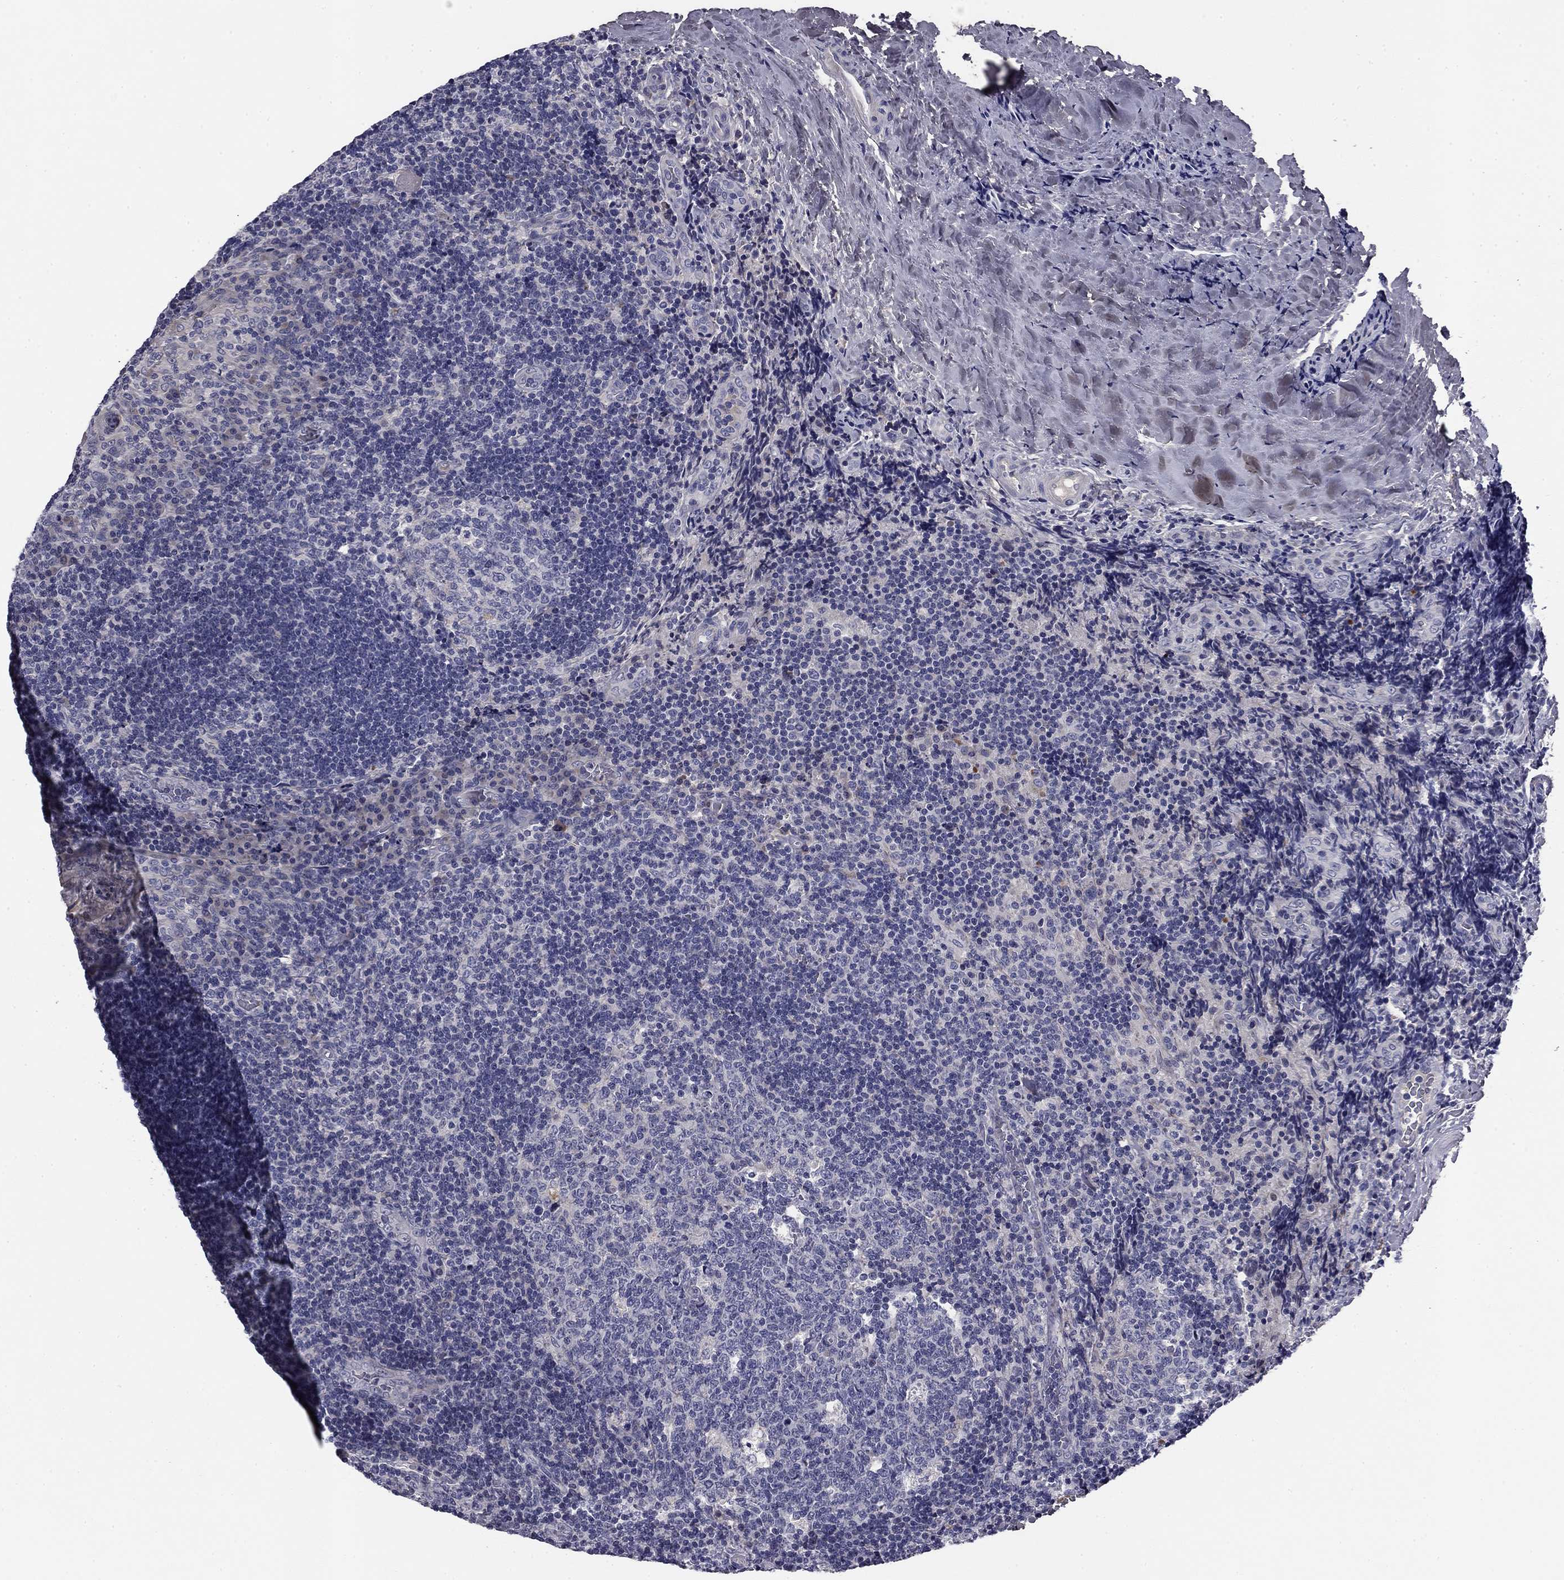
{"staining": {"intensity": "negative", "quantity": "none", "location": "none"}, "tissue": "tonsil", "cell_type": "Germinal center cells", "image_type": "normal", "snomed": [{"axis": "morphology", "description": "Normal tissue, NOS"}, {"axis": "topography", "description": "Tonsil"}], "caption": "Immunohistochemistry (IHC) of benign tonsil reveals no expression in germinal center cells. (DAB immunohistochemistry (IHC) with hematoxylin counter stain).", "gene": "COL2A1", "patient": {"sex": "male", "age": 17}}